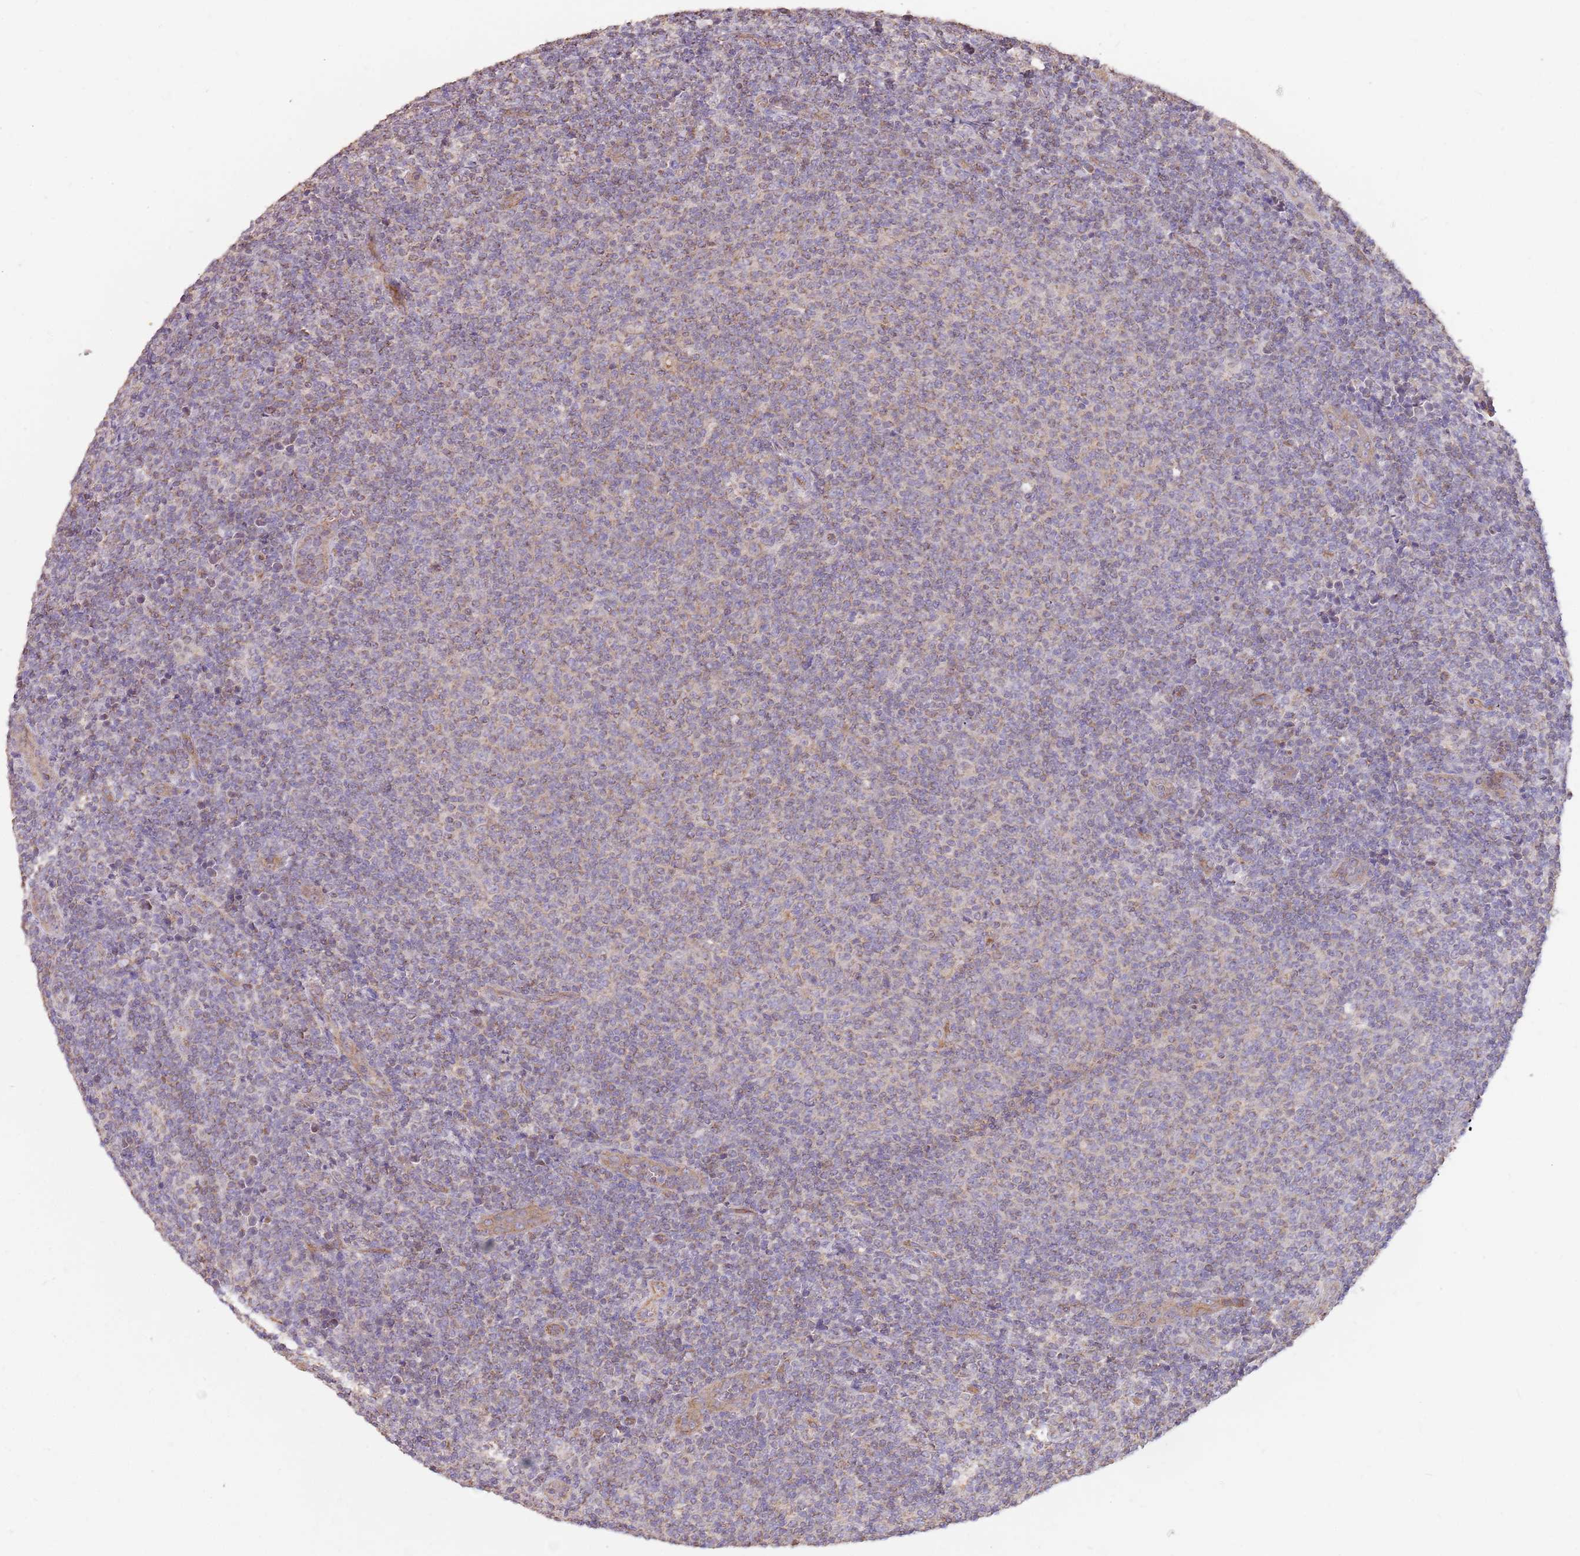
{"staining": {"intensity": "weak", "quantity": ">75%", "location": "cytoplasmic/membranous"}, "tissue": "lymphoma", "cell_type": "Tumor cells", "image_type": "cancer", "snomed": [{"axis": "morphology", "description": "Malignant lymphoma, non-Hodgkin's type, Low grade"}, {"axis": "topography", "description": "Lymph node"}], "caption": "This is a photomicrograph of IHC staining of malignant lymphoma, non-Hodgkin's type (low-grade), which shows weak positivity in the cytoplasmic/membranous of tumor cells.", "gene": "DOCK9", "patient": {"sex": "male", "age": 66}}